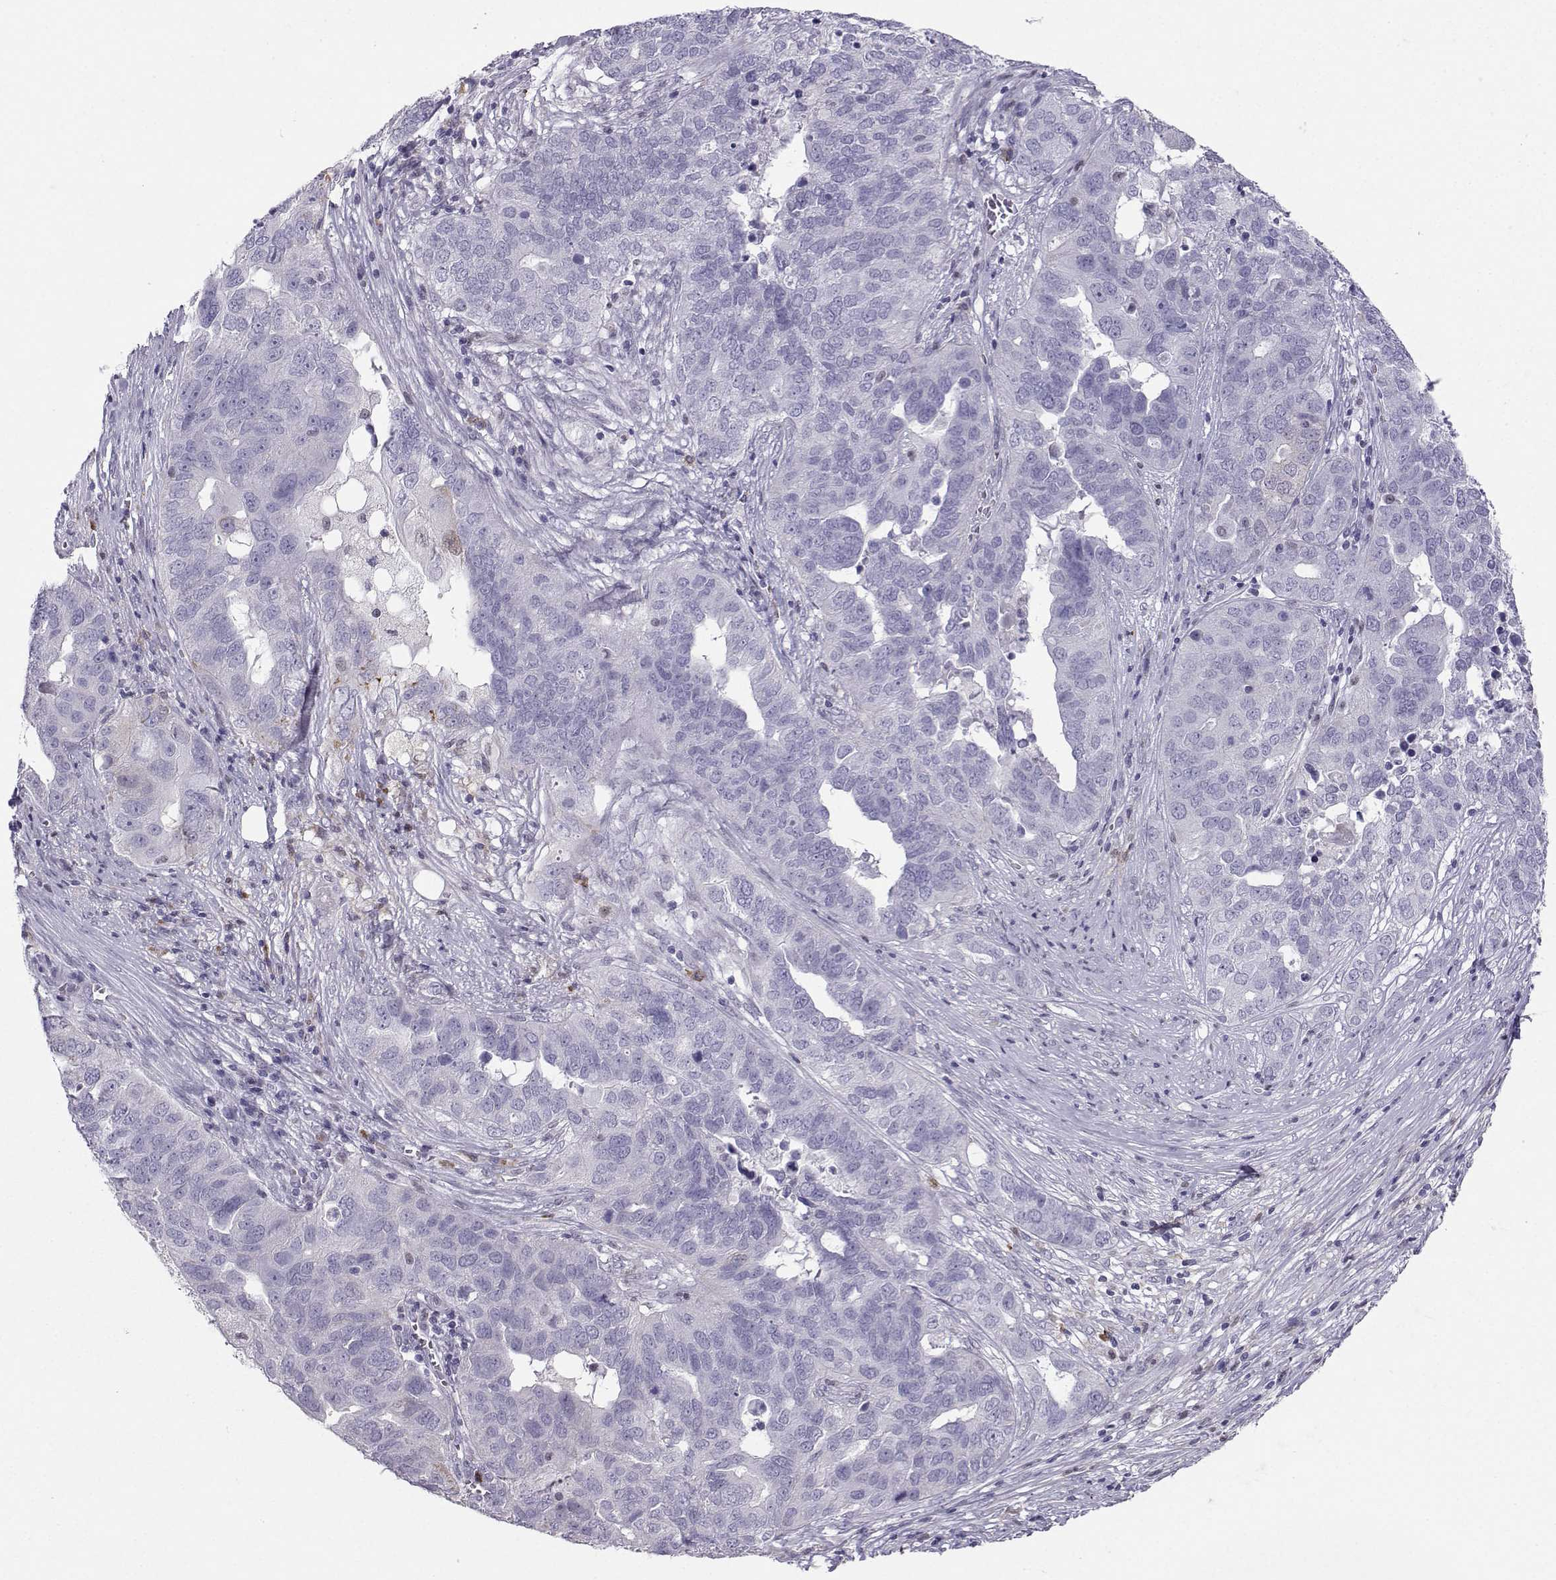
{"staining": {"intensity": "negative", "quantity": "none", "location": "none"}, "tissue": "ovarian cancer", "cell_type": "Tumor cells", "image_type": "cancer", "snomed": [{"axis": "morphology", "description": "Carcinoma, endometroid"}, {"axis": "topography", "description": "Soft tissue"}, {"axis": "topography", "description": "Ovary"}], "caption": "This is a micrograph of IHC staining of ovarian endometroid carcinoma, which shows no positivity in tumor cells.", "gene": "DCLK3", "patient": {"sex": "female", "age": 52}}